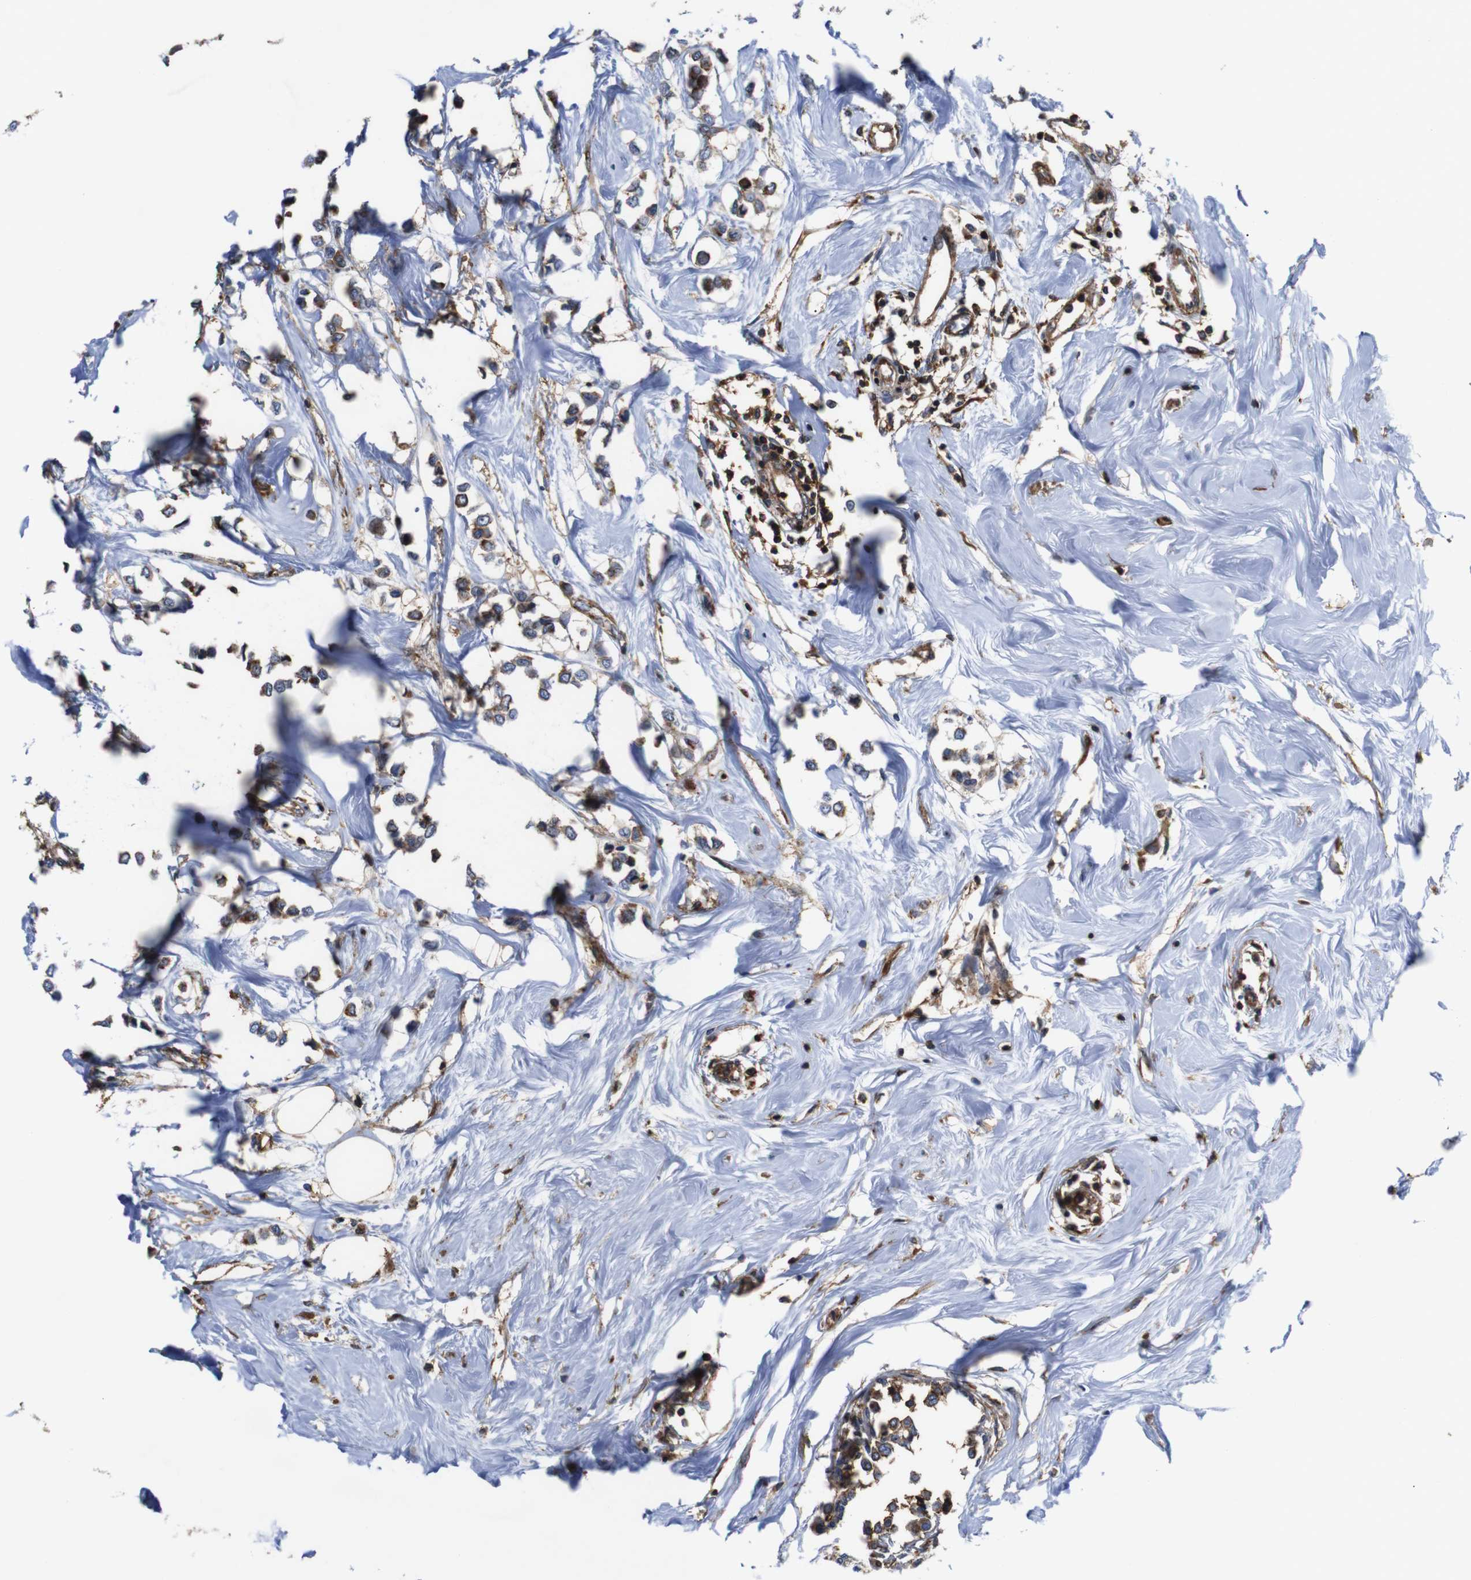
{"staining": {"intensity": "moderate", "quantity": ">75%", "location": "cytoplasmic/membranous"}, "tissue": "breast cancer", "cell_type": "Tumor cells", "image_type": "cancer", "snomed": [{"axis": "morphology", "description": "Lobular carcinoma"}, {"axis": "topography", "description": "Breast"}], "caption": "Immunohistochemical staining of human breast cancer (lobular carcinoma) shows moderate cytoplasmic/membranous protein staining in approximately >75% of tumor cells. Using DAB (3,3'-diaminobenzidine) (brown) and hematoxylin (blue) stains, captured at high magnification using brightfield microscopy.", "gene": "PI4KA", "patient": {"sex": "female", "age": 51}}